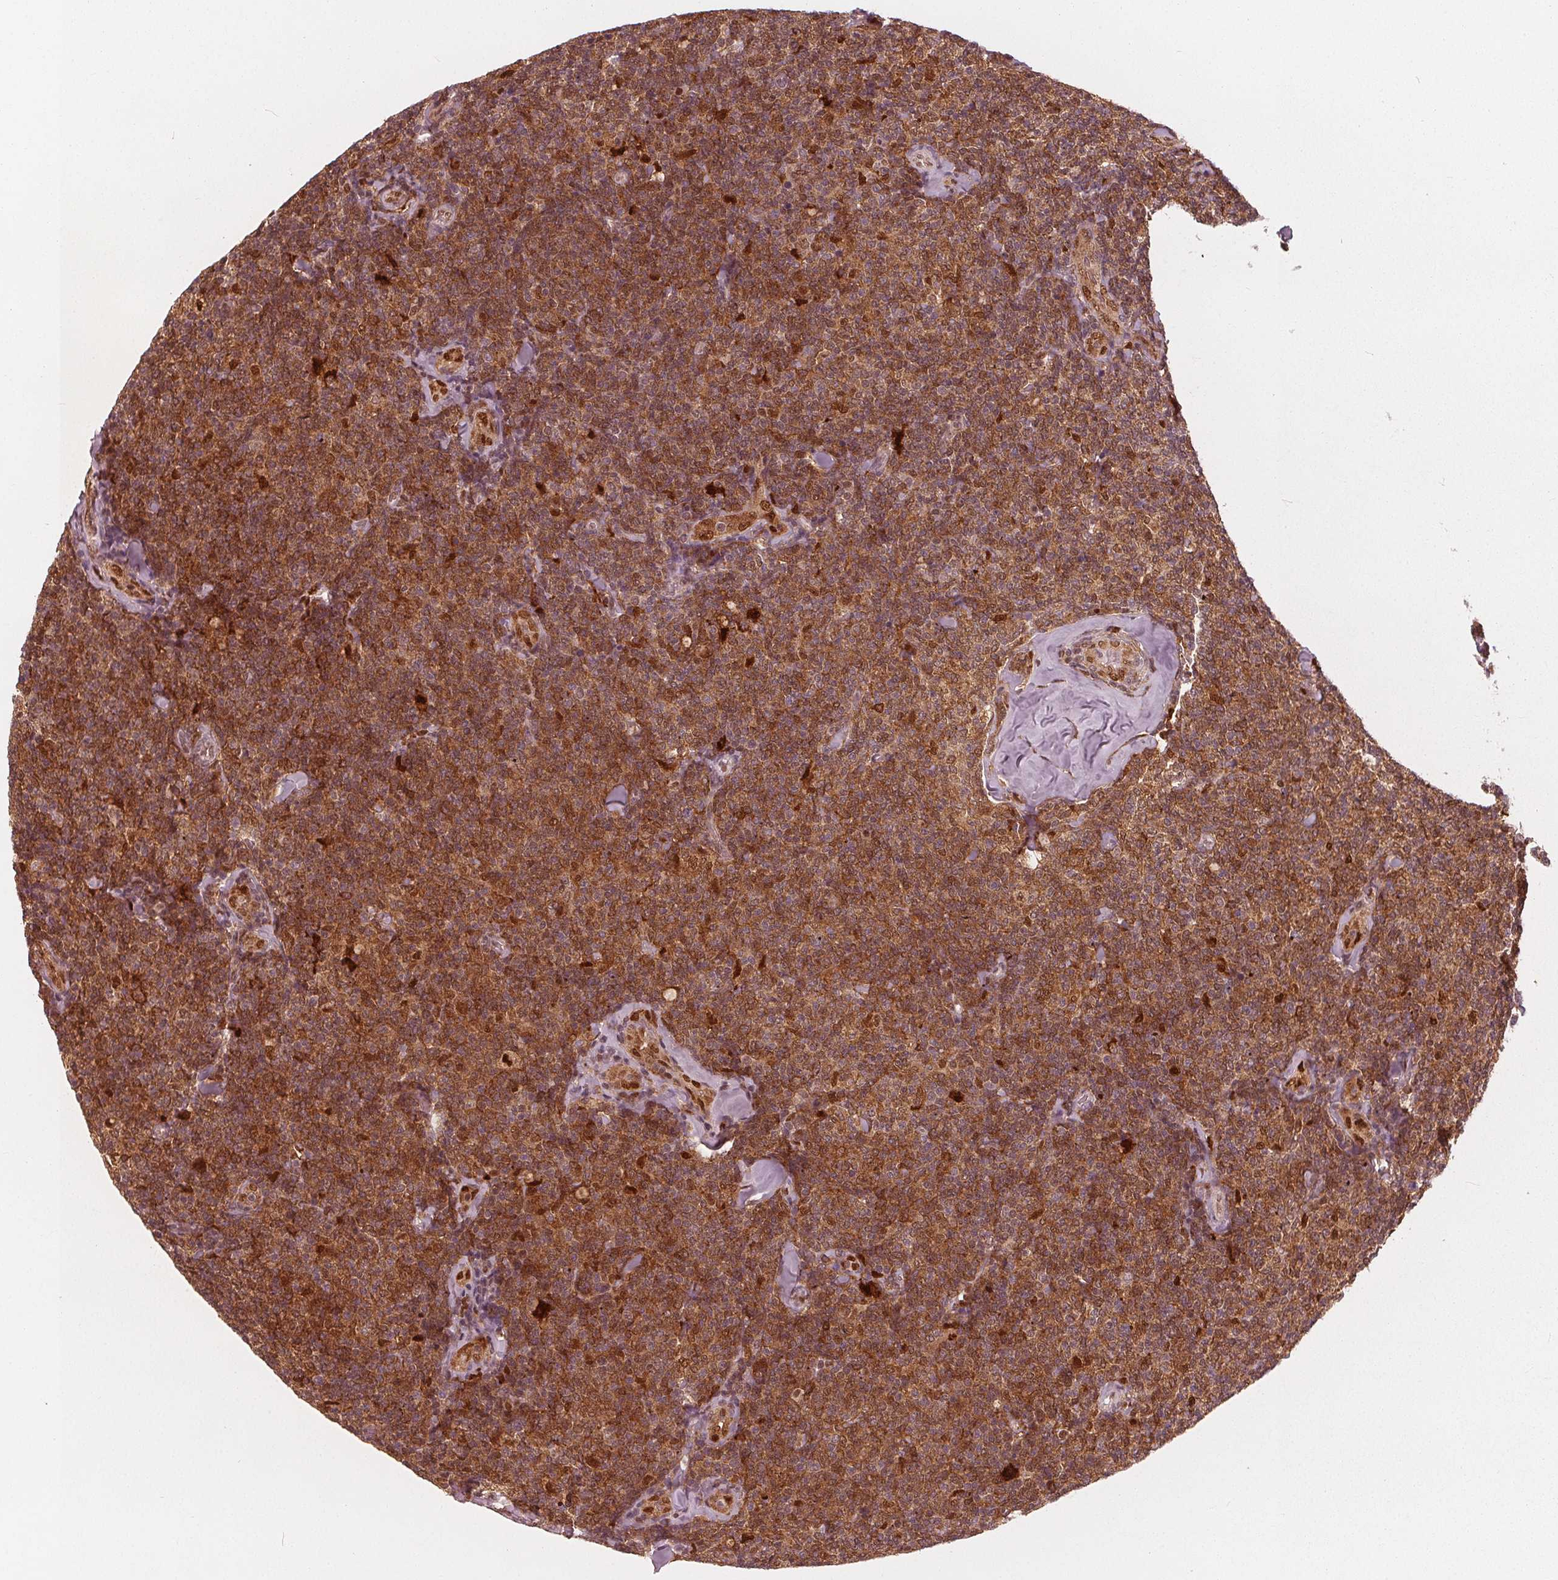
{"staining": {"intensity": "strong", "quantity": ">75%", "location": "cytoplasmic/membranous,nuclear"}, "tissue": "lymphoma", "cell_type": "Tumor cells", "image_type": "cancer", "snomed": [{"axis": "morphology", "description": "Malignant lymphoma, non-Hodgkin's type, Low grade"}, {"axis": "topography", "description": "Lymph node"}], "caption": "IHC image of malignant lymphoma, non-Hodgkin's type (low-grade) stained for a protein (brown), which exhibits high levels of strong cytoplasmic/membranous and nuclear staining in approximately >75% of tumor cells.", "gene": "SQSTM1", "patient": {"sex": "female", "age": 56}}